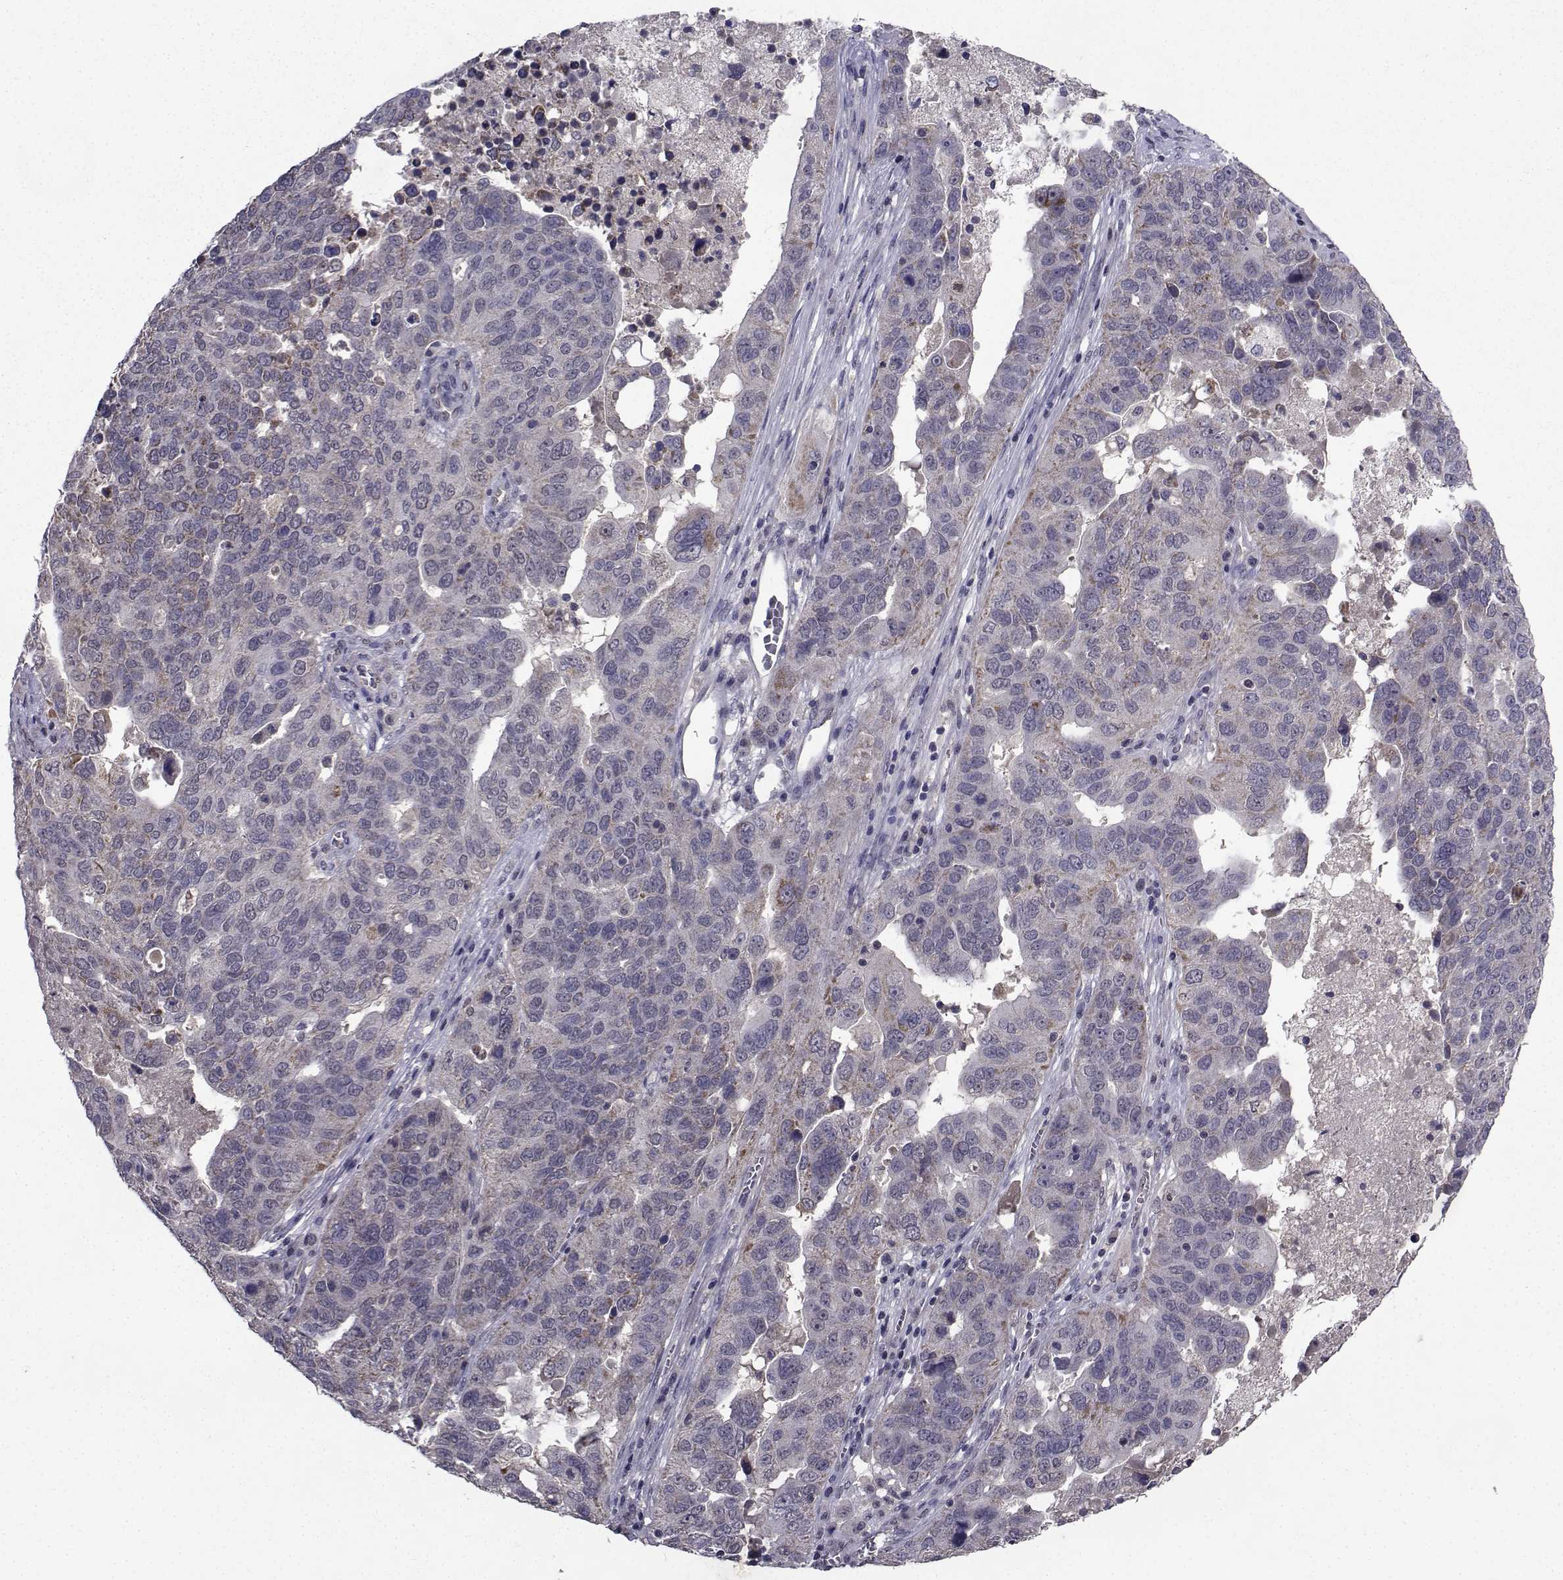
{"staining": {"intensity": "negative", "quantity": "none", "location": "none"}, "tissue": "ovarian cancer", "cell_type": "Tumor cells", "image_type": "cancer", "snomed": [{"axis": "morphology", "description": "Carcinoma, endometroid"}, {"axis": "topography", "description": "Soft tissue"}, {"axis": "topography", "description": "Ovary"}], "caption": "Immunohistochemistry photomicrograph of human ovarian cancer (endometroid carcinoma) stained for a protein (brown), which reveals no staining in tumor cells. The staining was performed using DAB to visualize the protein expression in brown, while the nuclei were stained in blue with hematoxylin (Magnification: 20x).", "gene": "CYP2S1", "patient": {"sex": "female", "age": 52}}